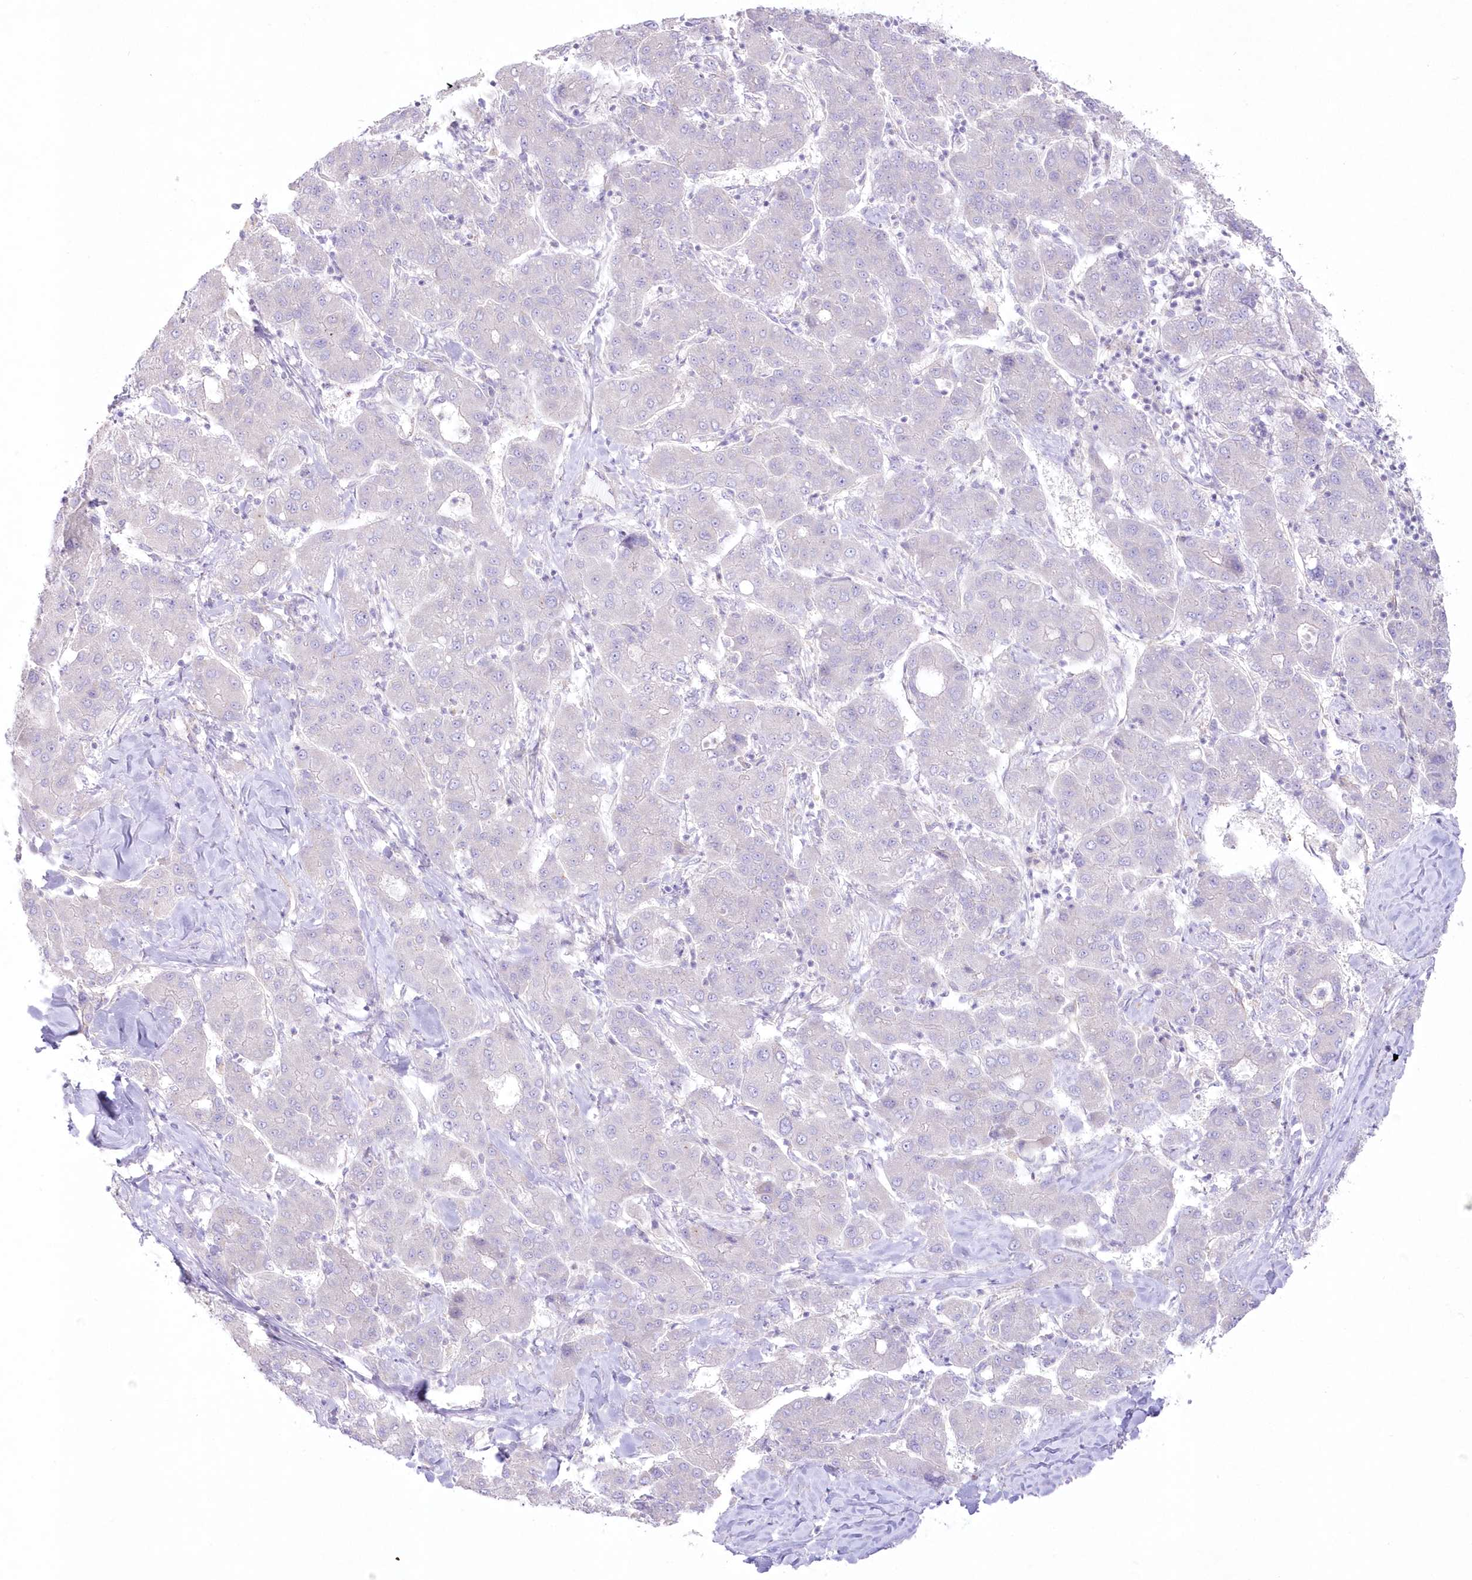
{"staining": {"intensity": "negative", "quantity": "none", "location": "none"}, "tissue": "liver cancer", "cell_type": "Tumor cells", "image_type": "cancer", "snomed": [{"axis": "morphology", "description": "Carcinoma, Hepatocellular, NOS"}, {"axis": "topography", "description": "Liver"}], "caption": "Immunohistochemistry (IHC) histopathology image of human liver cancer stained for a protein (brown), which demonstrates no positivity in tumor cells. (DAB immunohistochemistry visualized using brightfield microscopy, high magnification).", "gene": "ZNF843", "patient": {"sex": "male", "age": 65}}